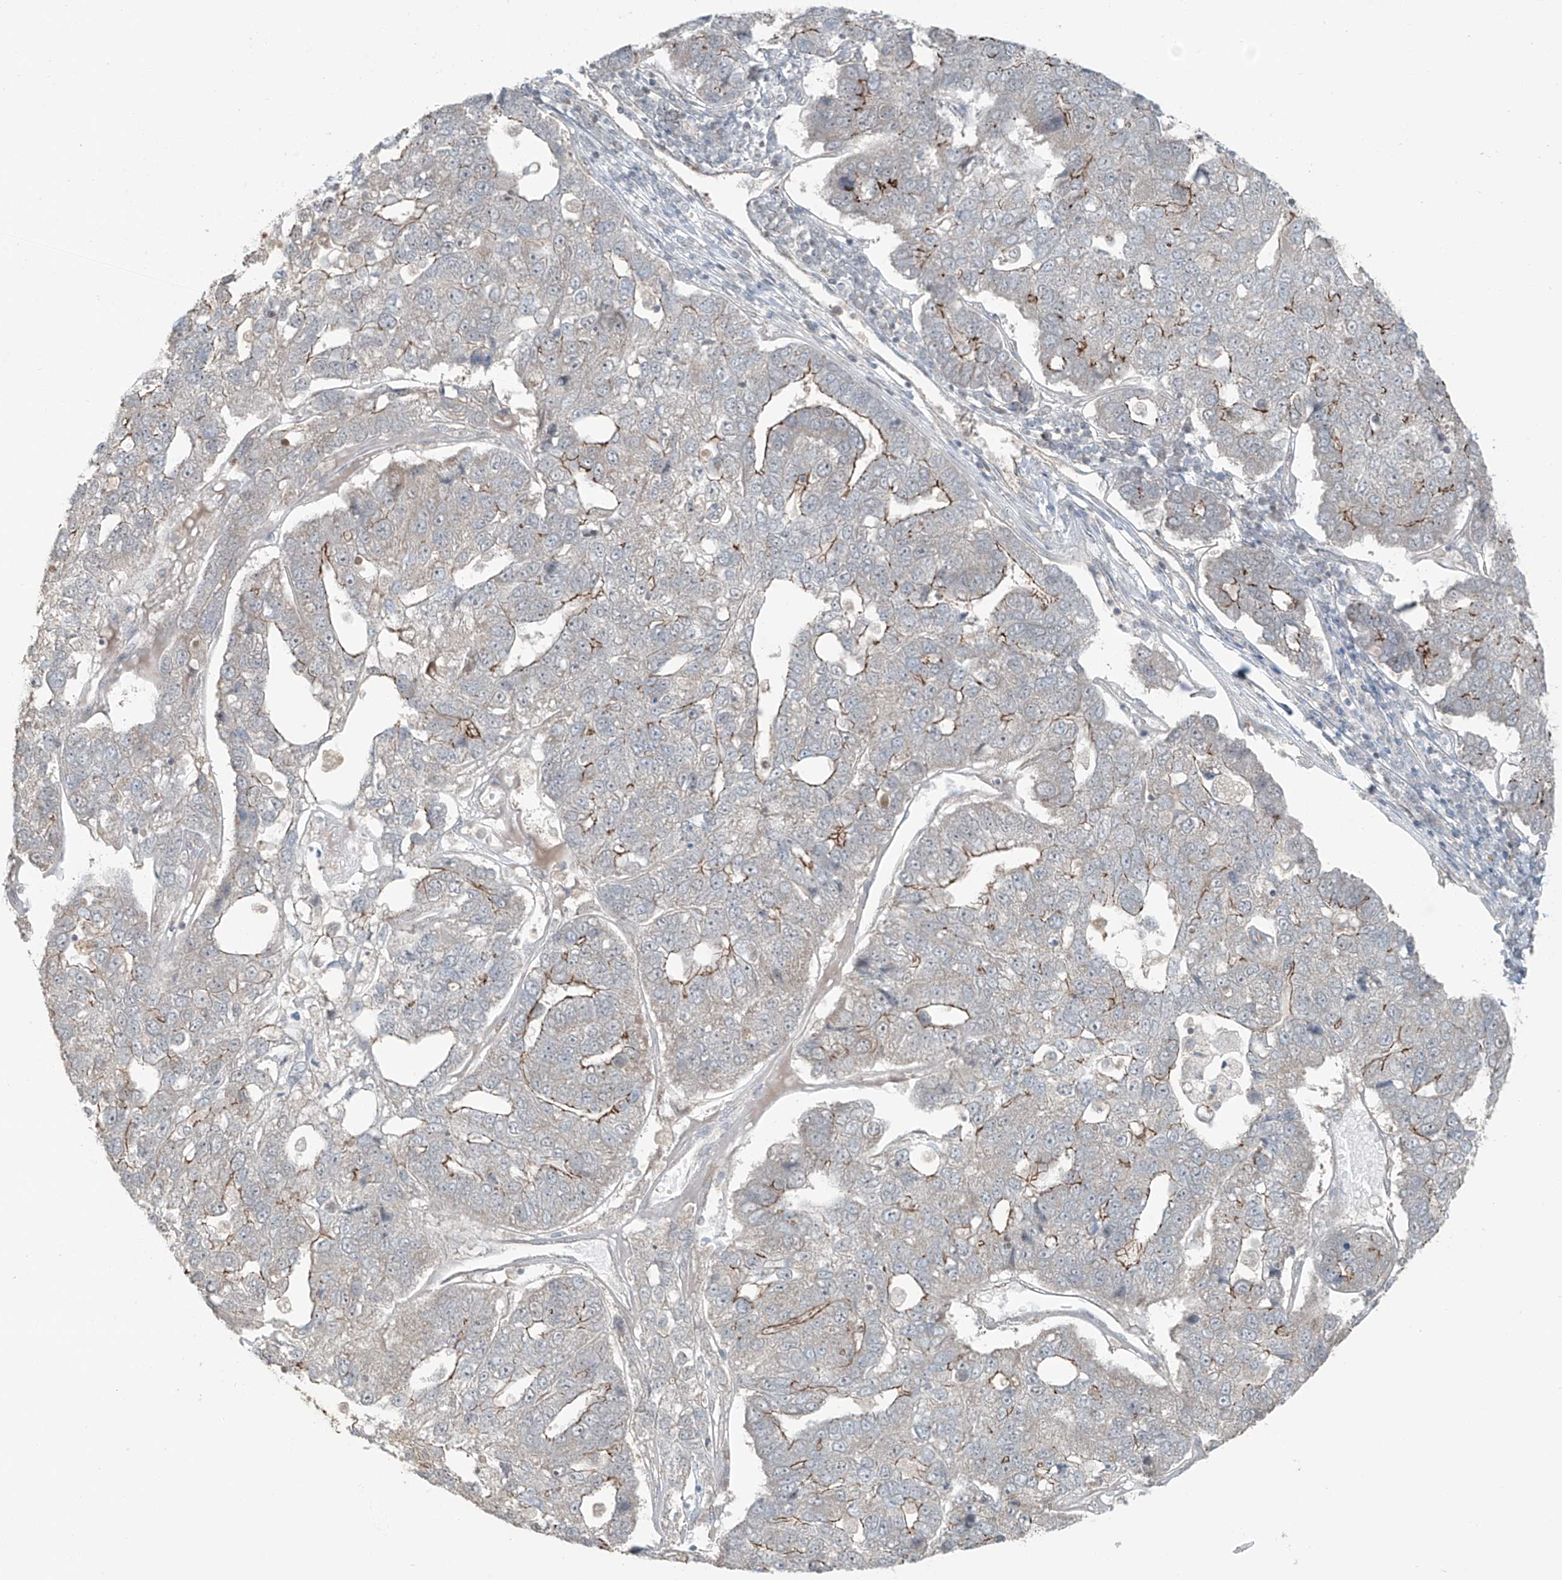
{"staining": {"intensity": "moderate", "quantity": "25%-75%", "location": "cytoplasmic/membranous"}, "tissue": "pancreatic cancer", "cell_type": "Tumor cells", "image_type": "cancer", "snomed": [{"axis": "morphology", "description": "Adenocarcinoma, NOS"}, {"axis": "topography", "description": "Pancreas"}], "caption": "Approximately 25%-75% of tumor cells in human pancreatic cancer (adenocarcinoma) show moderate cytoplasmic/membranous protein expression as visualized by brown immunohistochemical staining.", "gene": "ZNF16", "patient": {"sex": "female", "age": 61}}